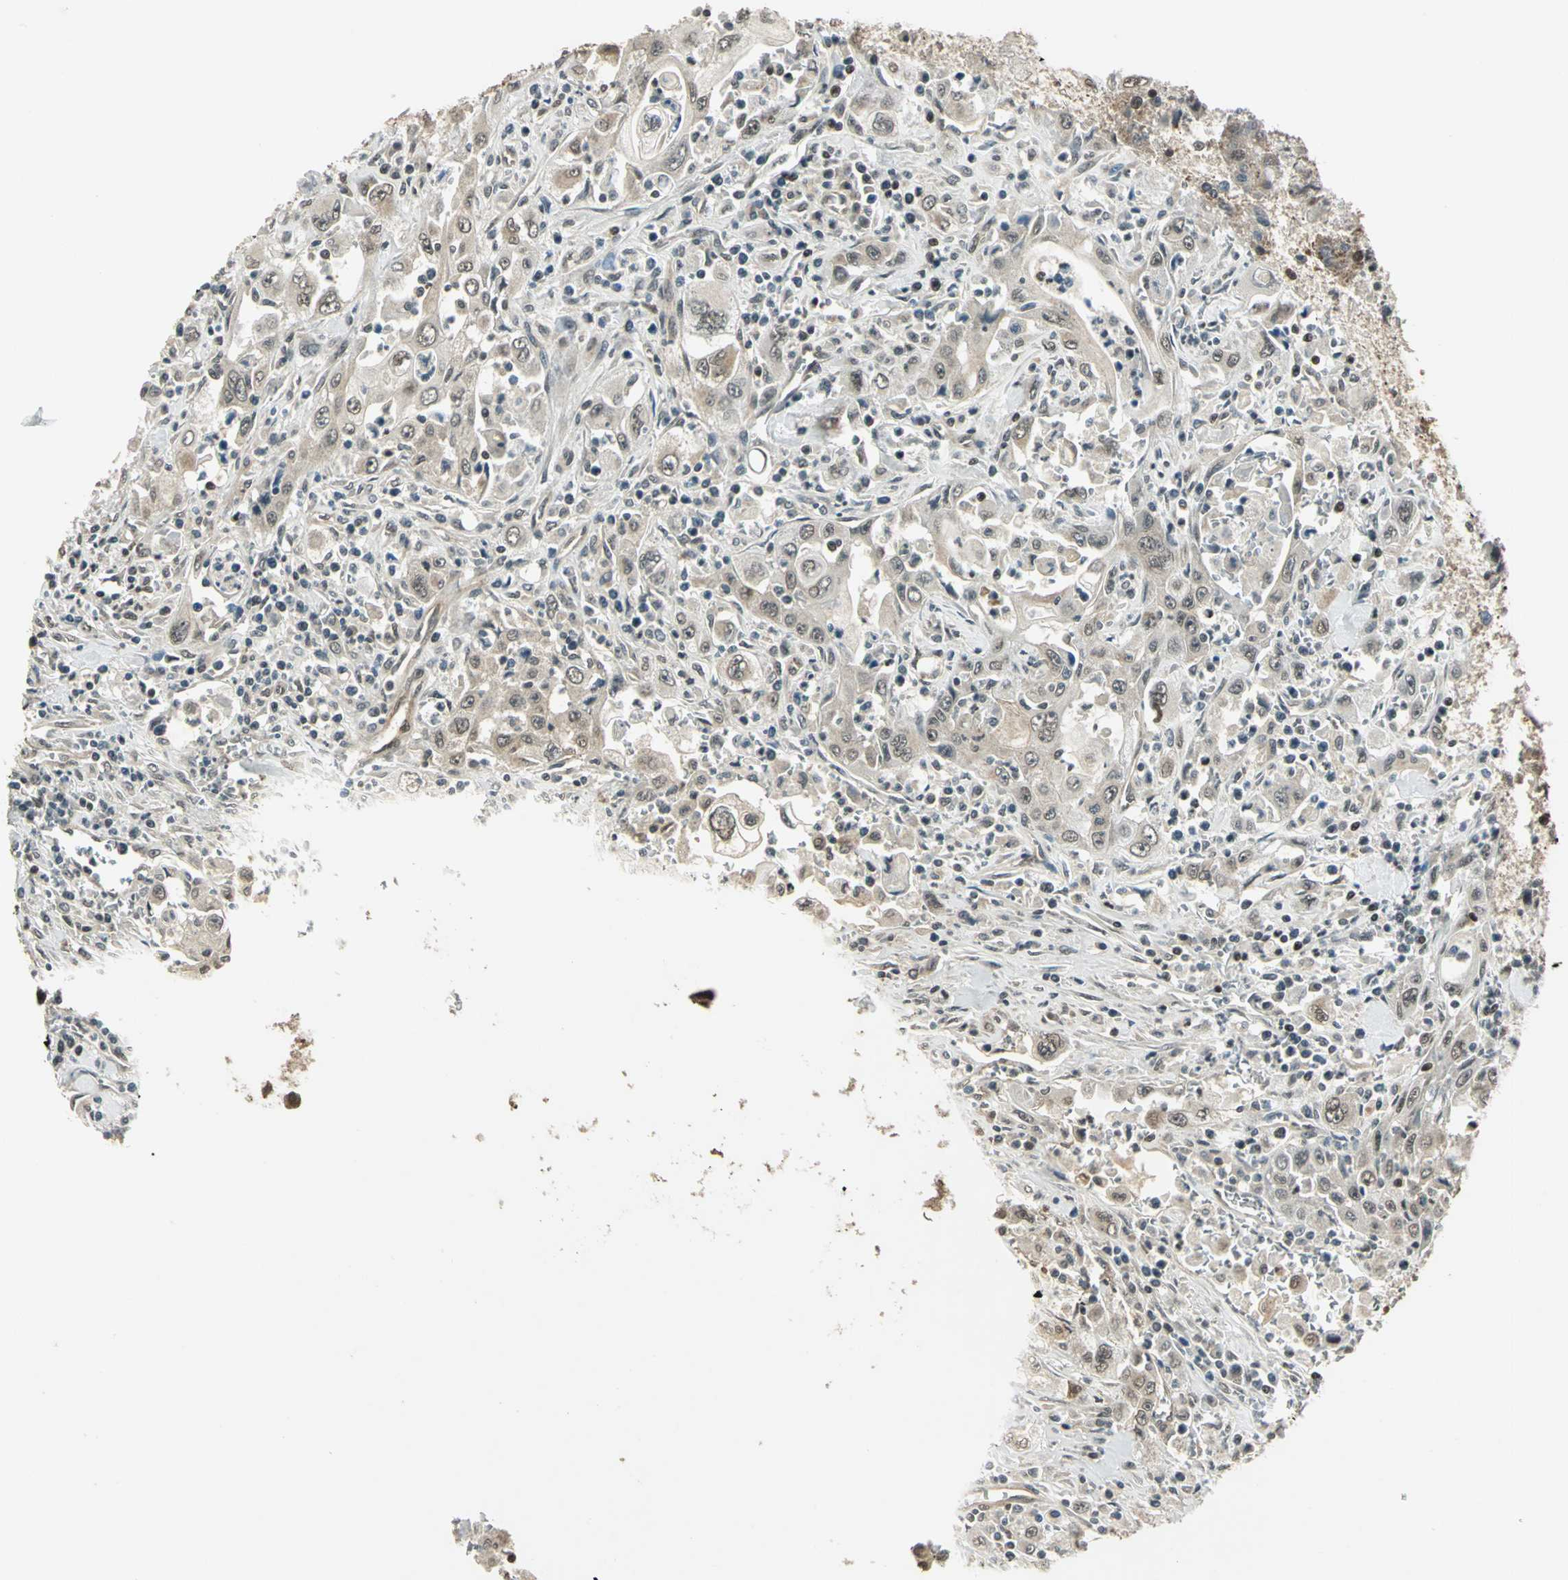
{"staining": {"intensity": "weak", "quantity": "25%-75%", "location": "cytoplasmic/membranous,nuclear"}, "tissue": "pancreatic cancer", "cell_type": "Tumor cells", "image_type": "cancer", "snomed": [{"axis": "morphology", "description": "Adenocarcinoma, NOS"}, {"axis": "topography", "description": "Pancreas"}], "caption": "Immunohistochemical staining of human adenocarcinoma (pancreatic) exhibits low levels of weak cytoplasmic/membranous and nuclear protein positivity in about 25%-75% of tumor cells.", "gene": "PSMC3", "patient": {"sex": "male", "age": 70}}